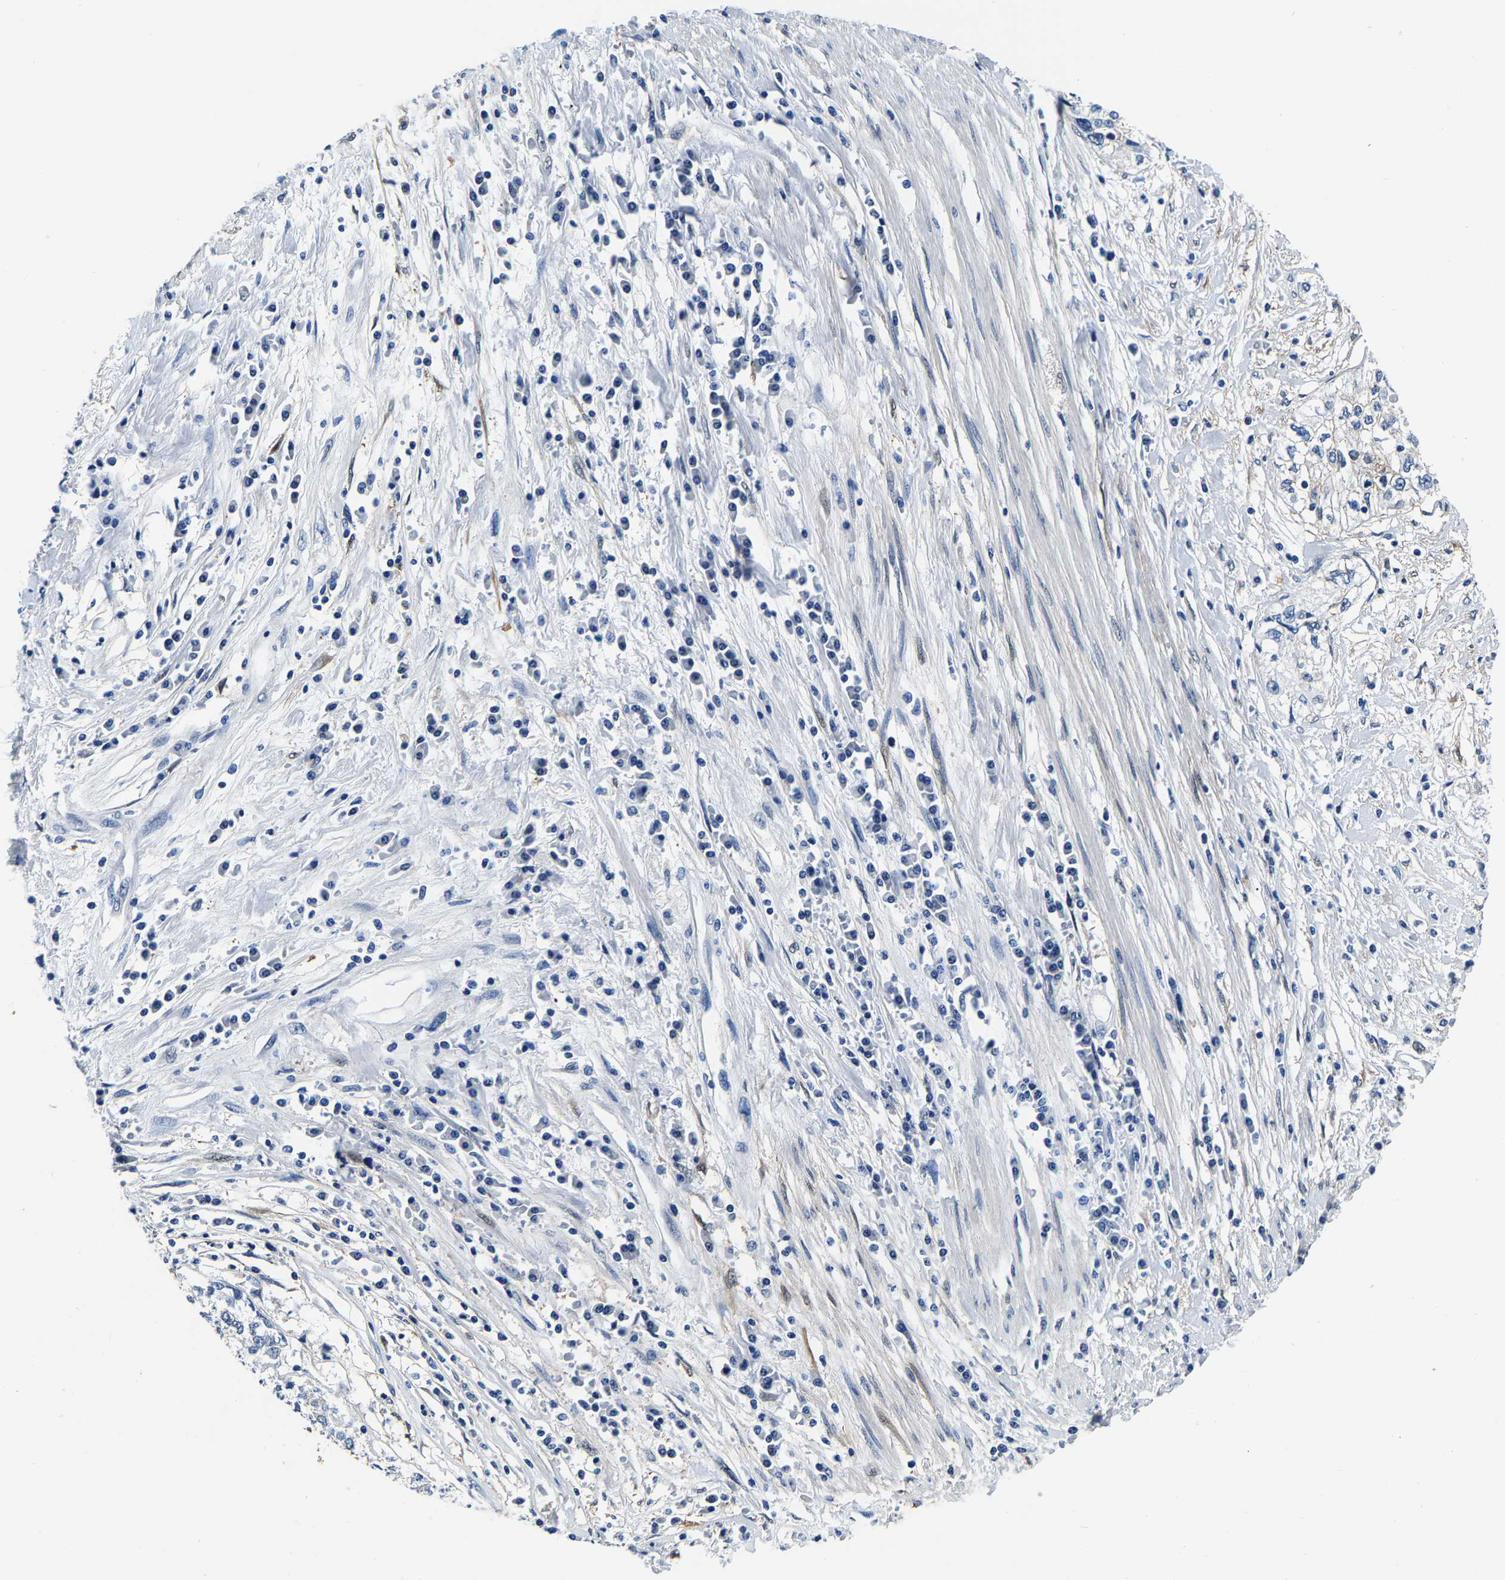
{"staining": {"intensity": "negative", "quantity": "none", "location": "none"}, "tissue": "cervical cancer", "cell_type": "Tumor cells", "image_type": "cancer", "snomed": [{"axis": "morphology", "description": "Squamous cell carcinoma, NOS"}, {"axis": "topography", "description": "Cervix"}], "caption": "The immunohistochemistry micrograph has no significant expression in tumor cells of cervical squamous cell carcinoma tissue.", "gene": "ACO1", "patient": {"sex": "female", "age": 57}}